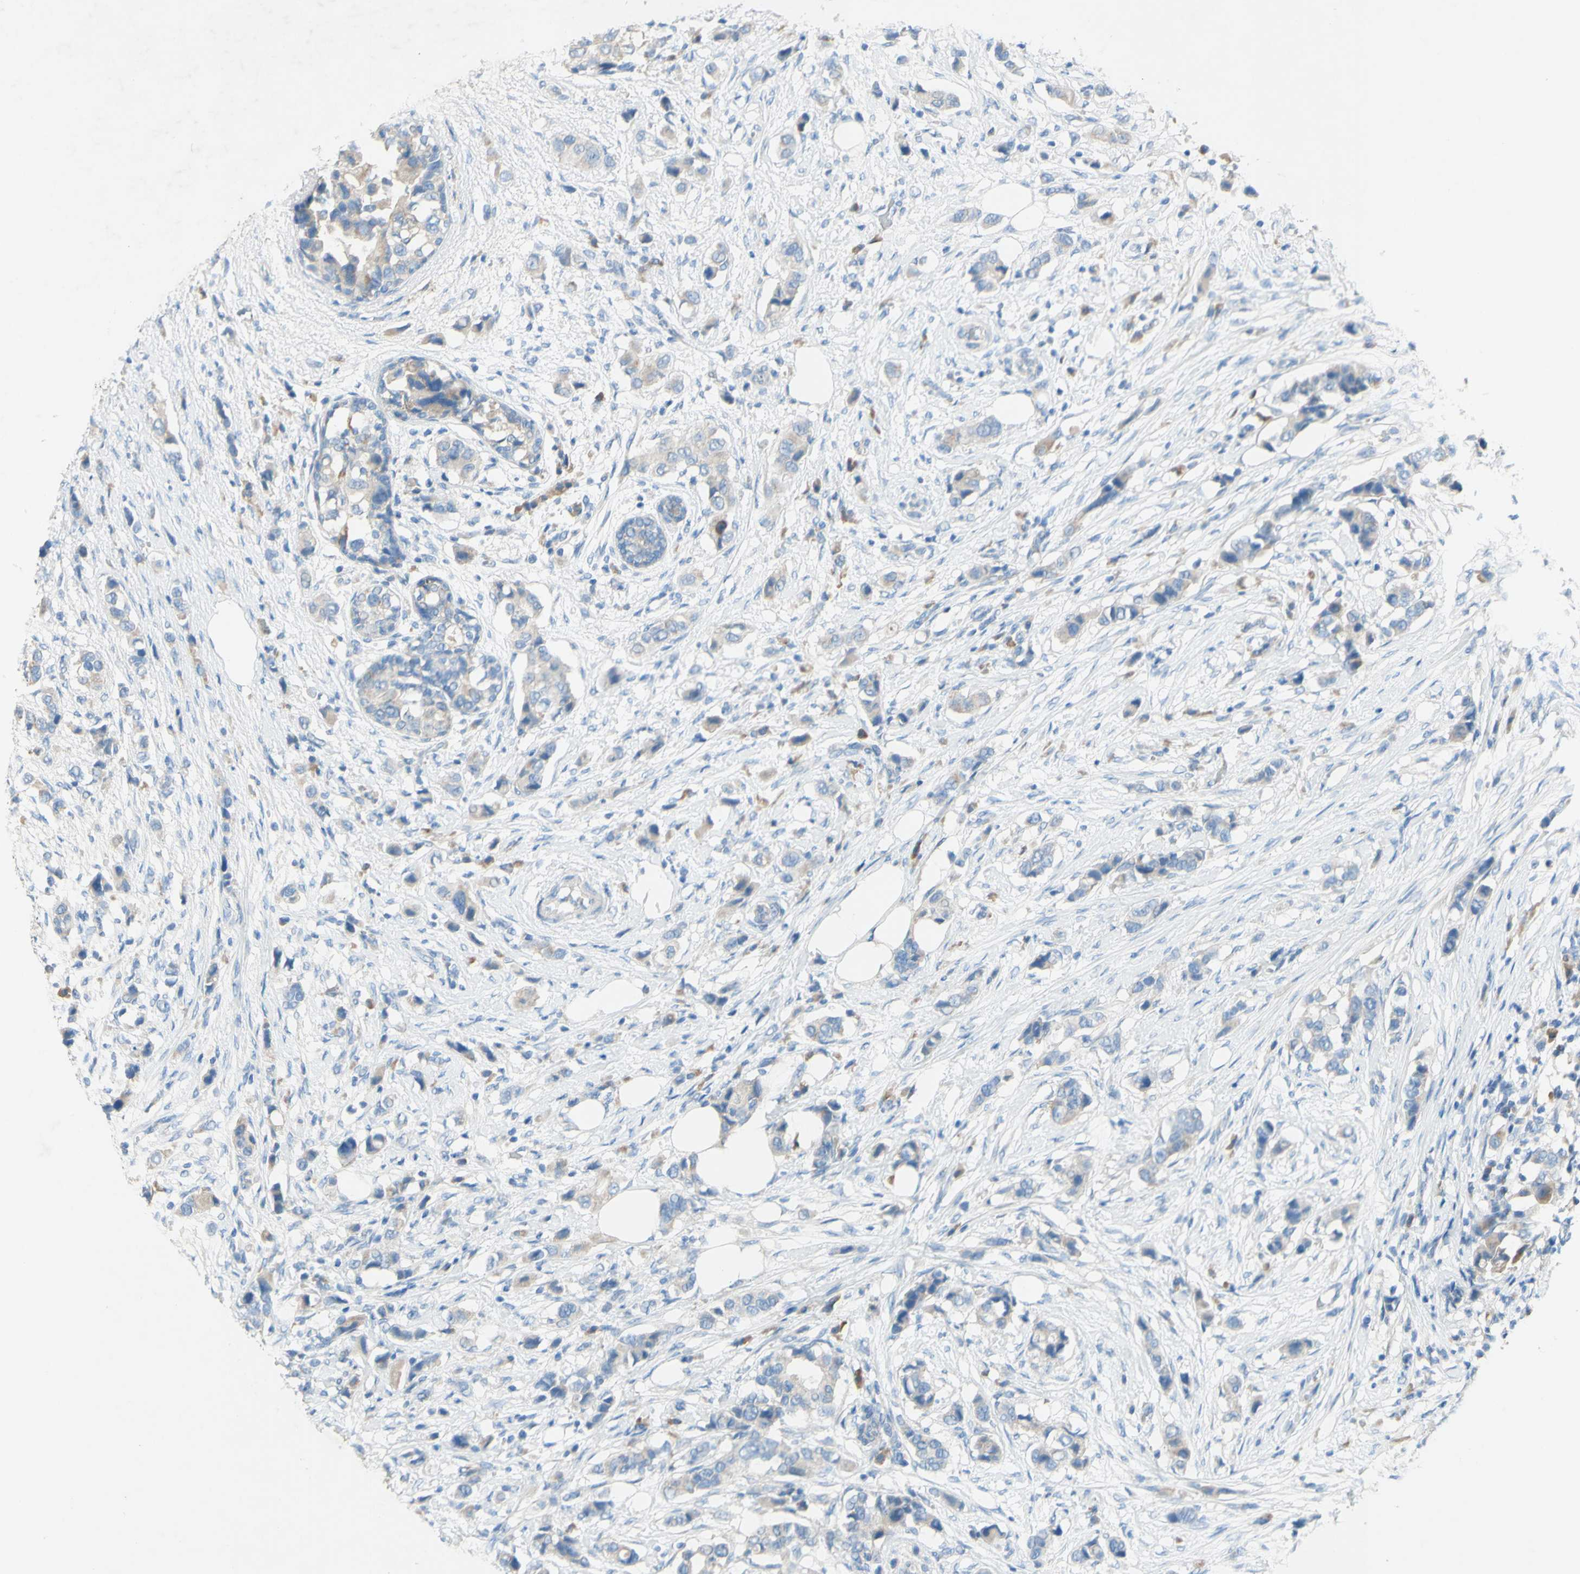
{"staining": {"intensity": "negative", "quantity": "none", "location": "none"}, "tissue": "breast cancer", "cell_type": "Tumor cells", "image_type": "cancer", "snomed": [{"axis": "morphology", "description": "Normal tissue, NOS"}, {"axis": "morphology", "description": "Duct carcinoma"}, {"axis": "topography", "description": "Breast"}], "caption": "Immunohistochemistry (IHC) photomicrograph of neoplastic tissue: breast cancer (intraductal carcinoma) stained with DAB displays no significant protein positivity in tumor cells. (Immunohistochemistry, brightfield microscopy, high magnification).", "gene": "ACADL", "patient": {"sex": "female", "age": 50}}